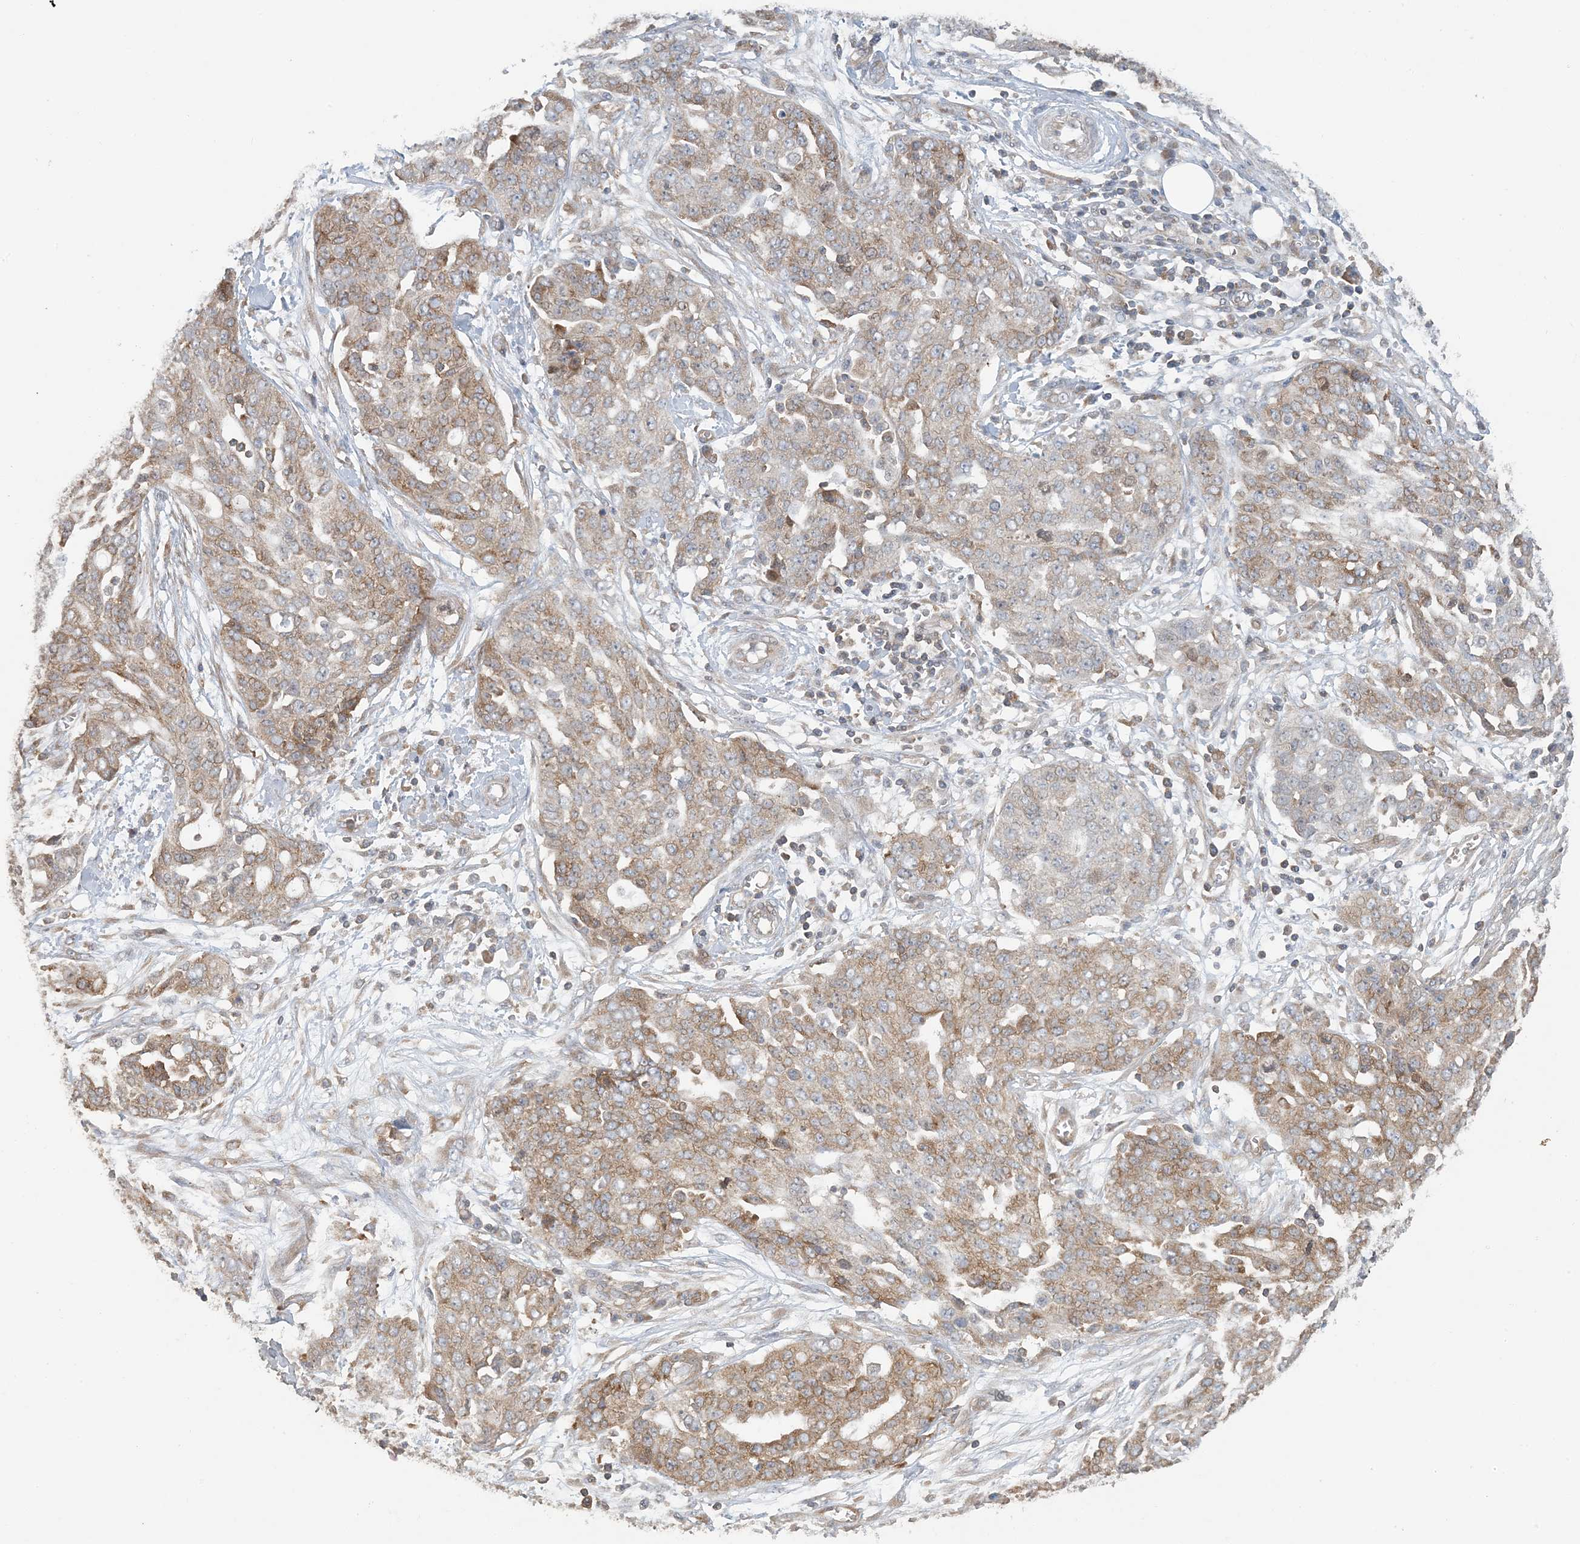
{"staining": {"intensity": "moderate", "quantity": ">75%", "location": "cytoplasmic/membranous"}, "tissue": "ovarian cancer", "cell_type": "Tumor cells", "image_type": "cancer", "snomed": [{"axis": "morphology", "description": "Cystadenocarcinoma, serous, NOS"}, {"axis": "topography", "description": "Soft tissue"}, {"axis": "topography", "description": "Ovary"}], "caption": "Immunohistochemistry (IHC) (DAB) staining of human serous cystadenocarcinoma (ovarian) displays moderate cytoplasmic/membranous protein expression in approximately >75% of tumor cells.", "gene": "ATP13A2", "patient": {"sex": "female", "age": 57}}